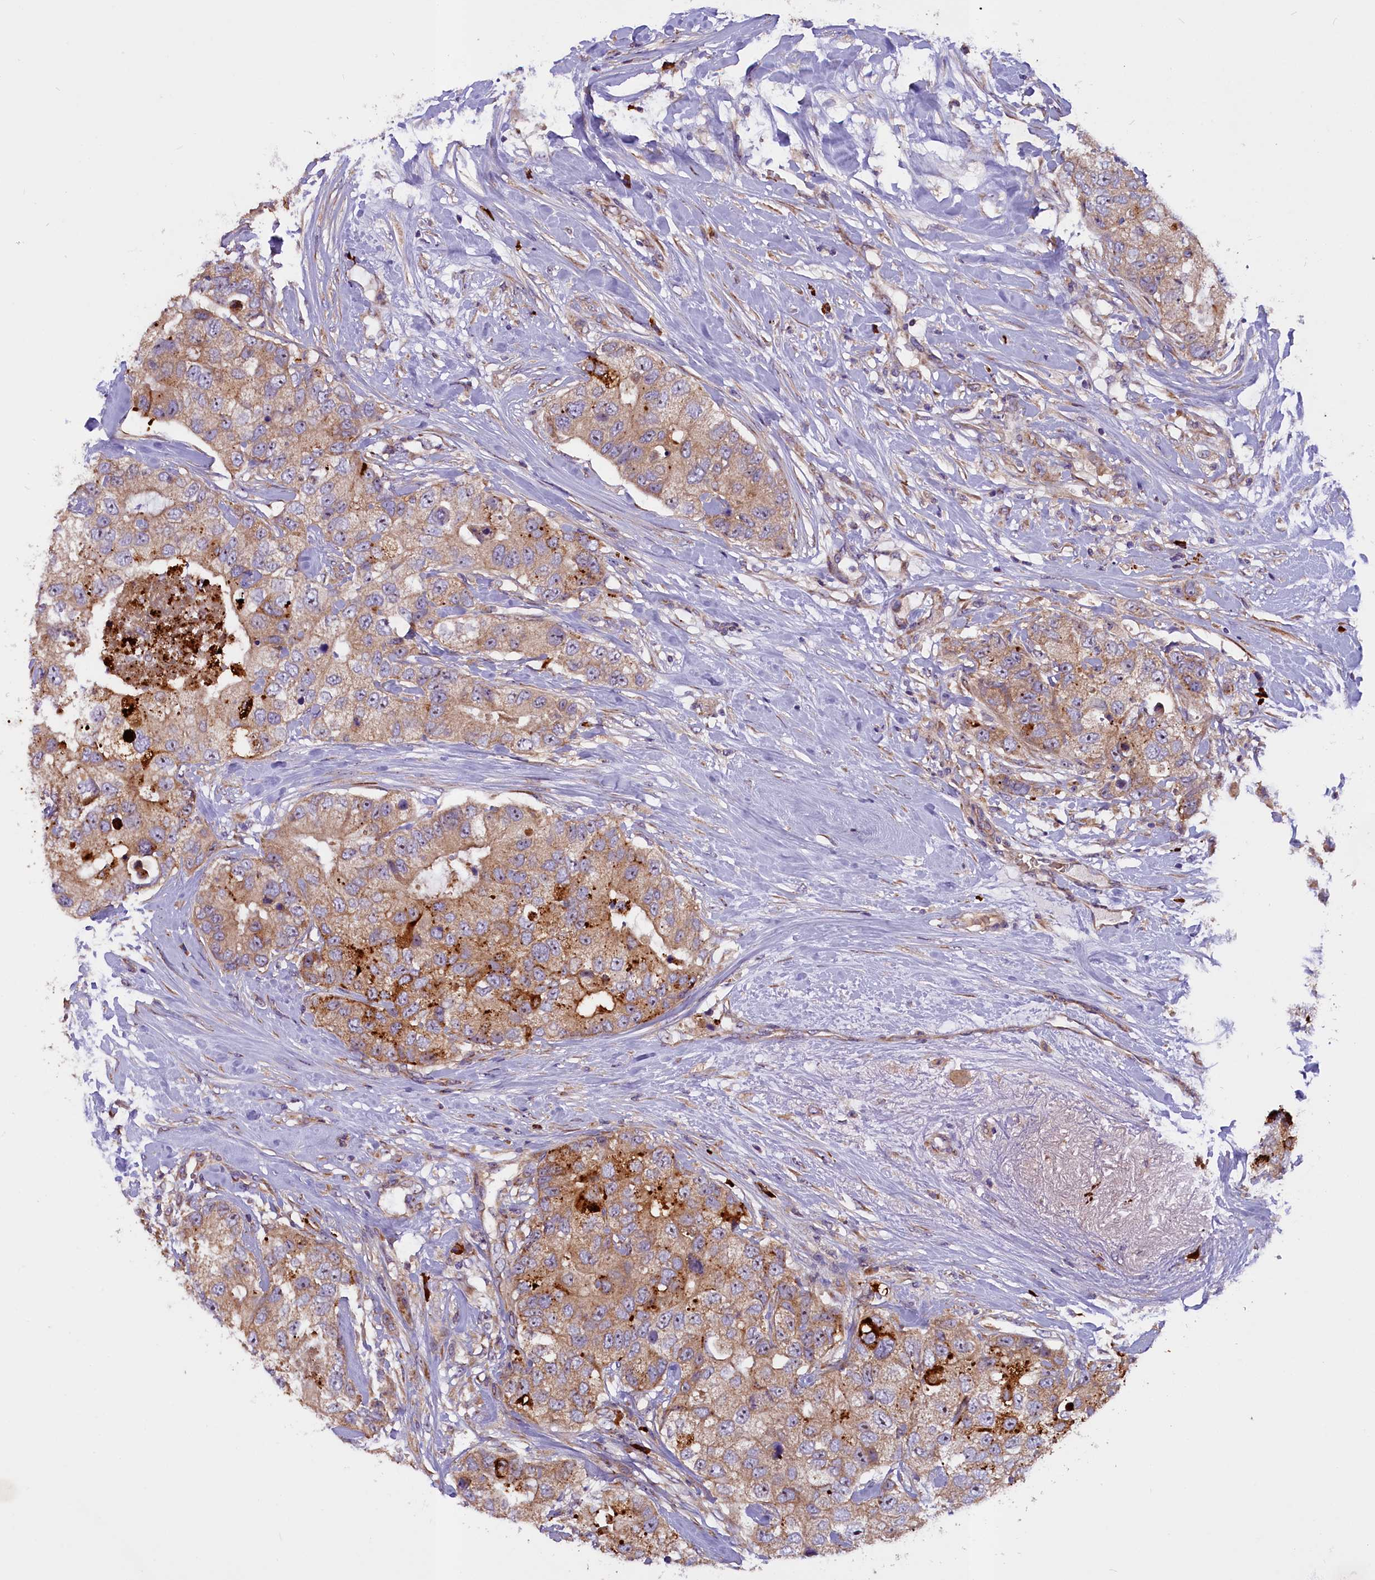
{"staining": {"intensity": "moderate", "quantity": ">75%", "location": "cytoplasmic/membranous"}, "tissue": "breast cancer", "cell_type": "Tumor cells", "image_type": "cancer", "snomed": [{"axis": "morphology", "description": "Duct carcinoma"}, {"axis": "topography", "description": "Breast"}], "caption": "Tumor cells display medium levels of moderate cytoplasmic/membranous staining in approximately >75% of cells in human breast infiltrating ductal carcinoma. The staining was performed using DAB, with brown indicating positive protein expression. Nuclei are stained blue with hematoxylin.", "gene": "FRY", "patient": {"sex": "female", "age": 62}}